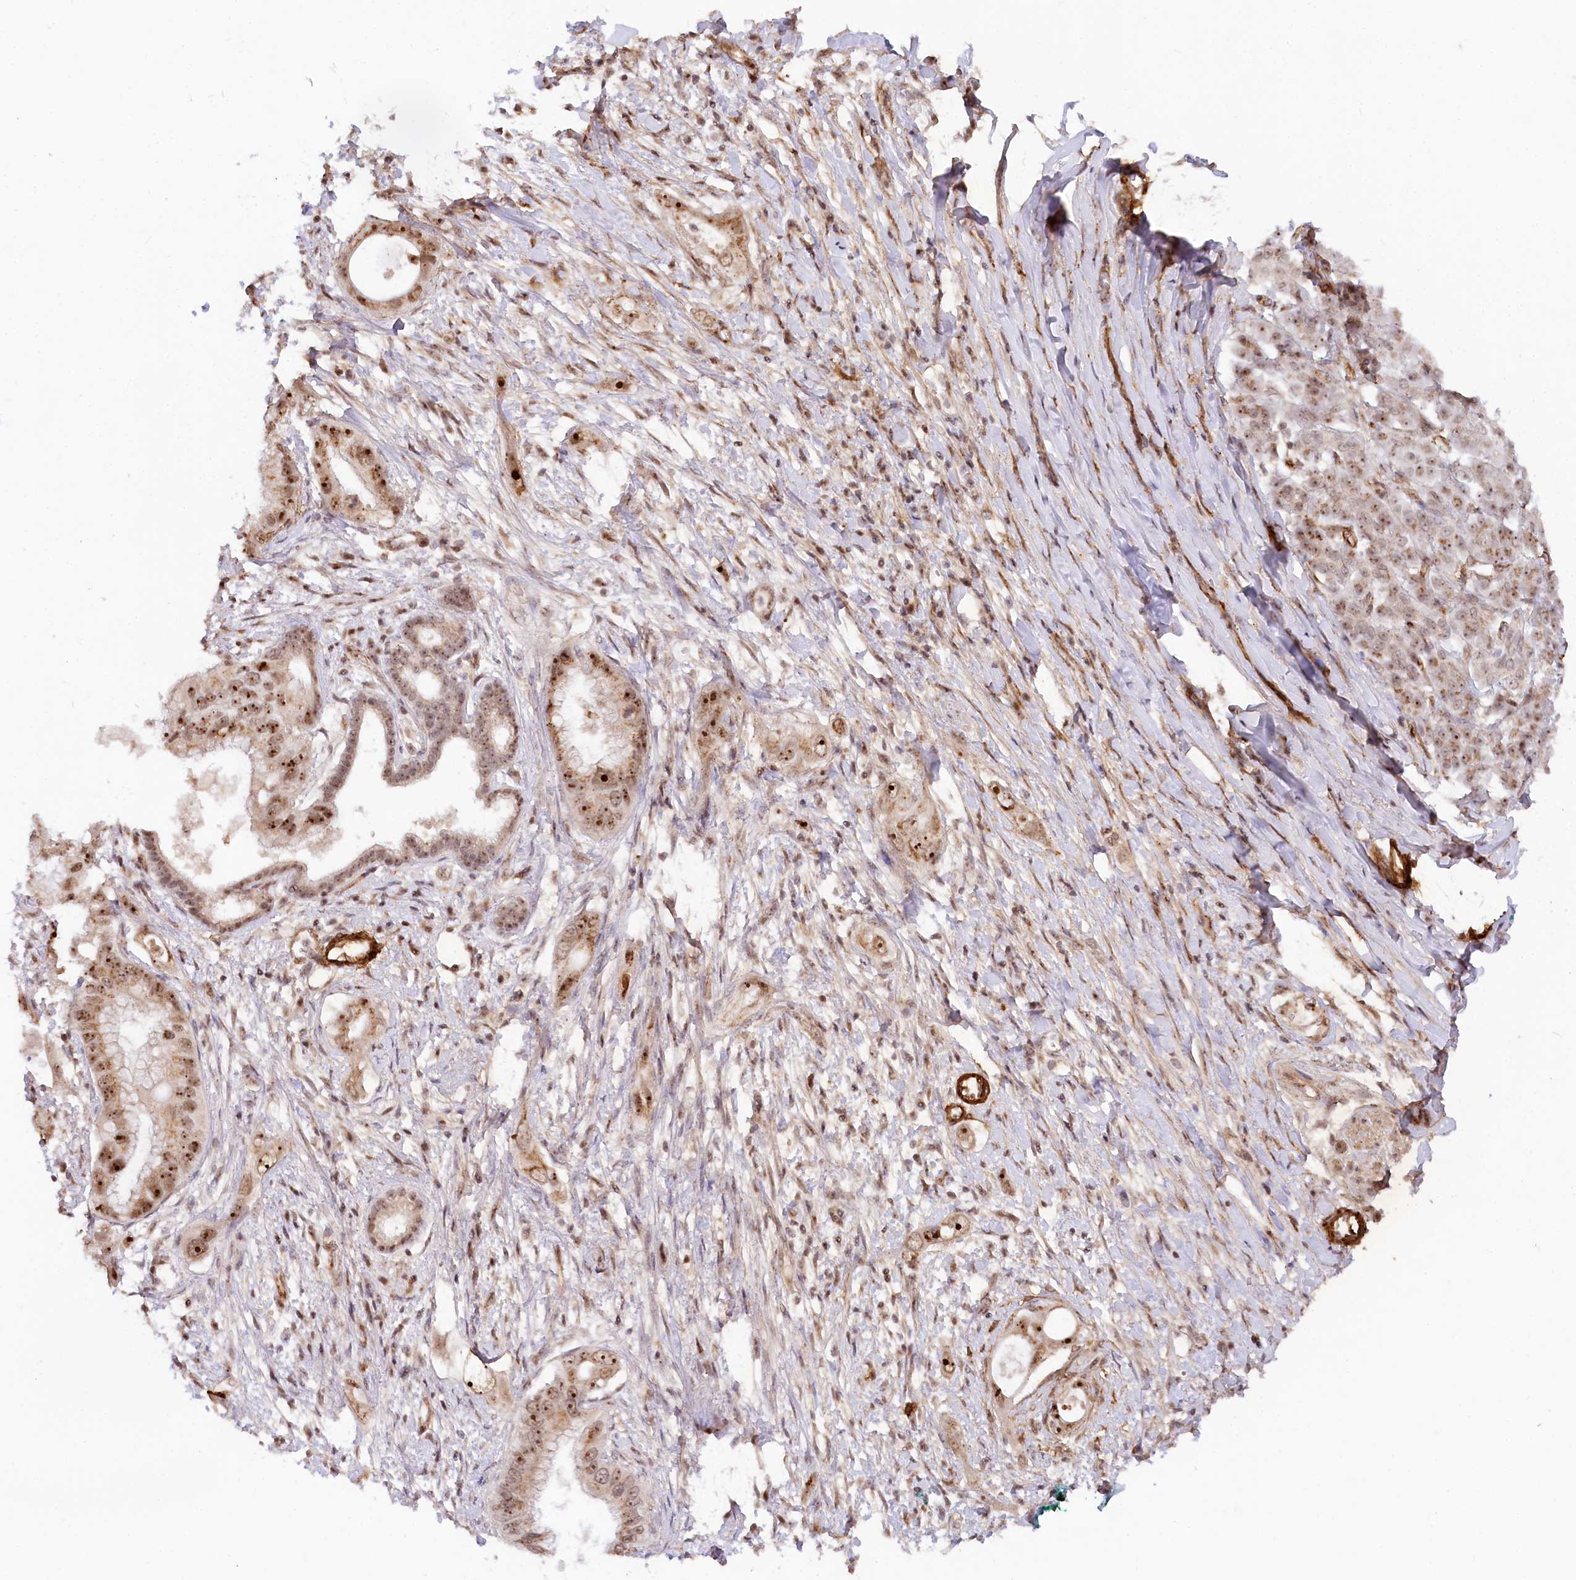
{"staining": {"intensity": "strong", "quantity": "25%-75%", "location": "cytoplasmic/membranous,nuclear"}, "tissue": "pancreatic cancer", "cell_type": "Tumor cells", "image_type": "cancer", "snomed": [{"axis": "morphology", "description": "Inflammation, NOS"}, {"axis": "morphology", "description": "Adenocarcinoma, NOS"}, {"axis": "topography", "description": "Pancreas"}], "caption": "A micrograph of pancreatic cancer stained for a protein reveals strong cytoplasmic/membranous and nuclear brown staining in tumor cells. (DAB = brown stain, brightfield microscopy at high magnification).", "gene": "GNL3L", "patient": {"sex": "female", "age": 56}}